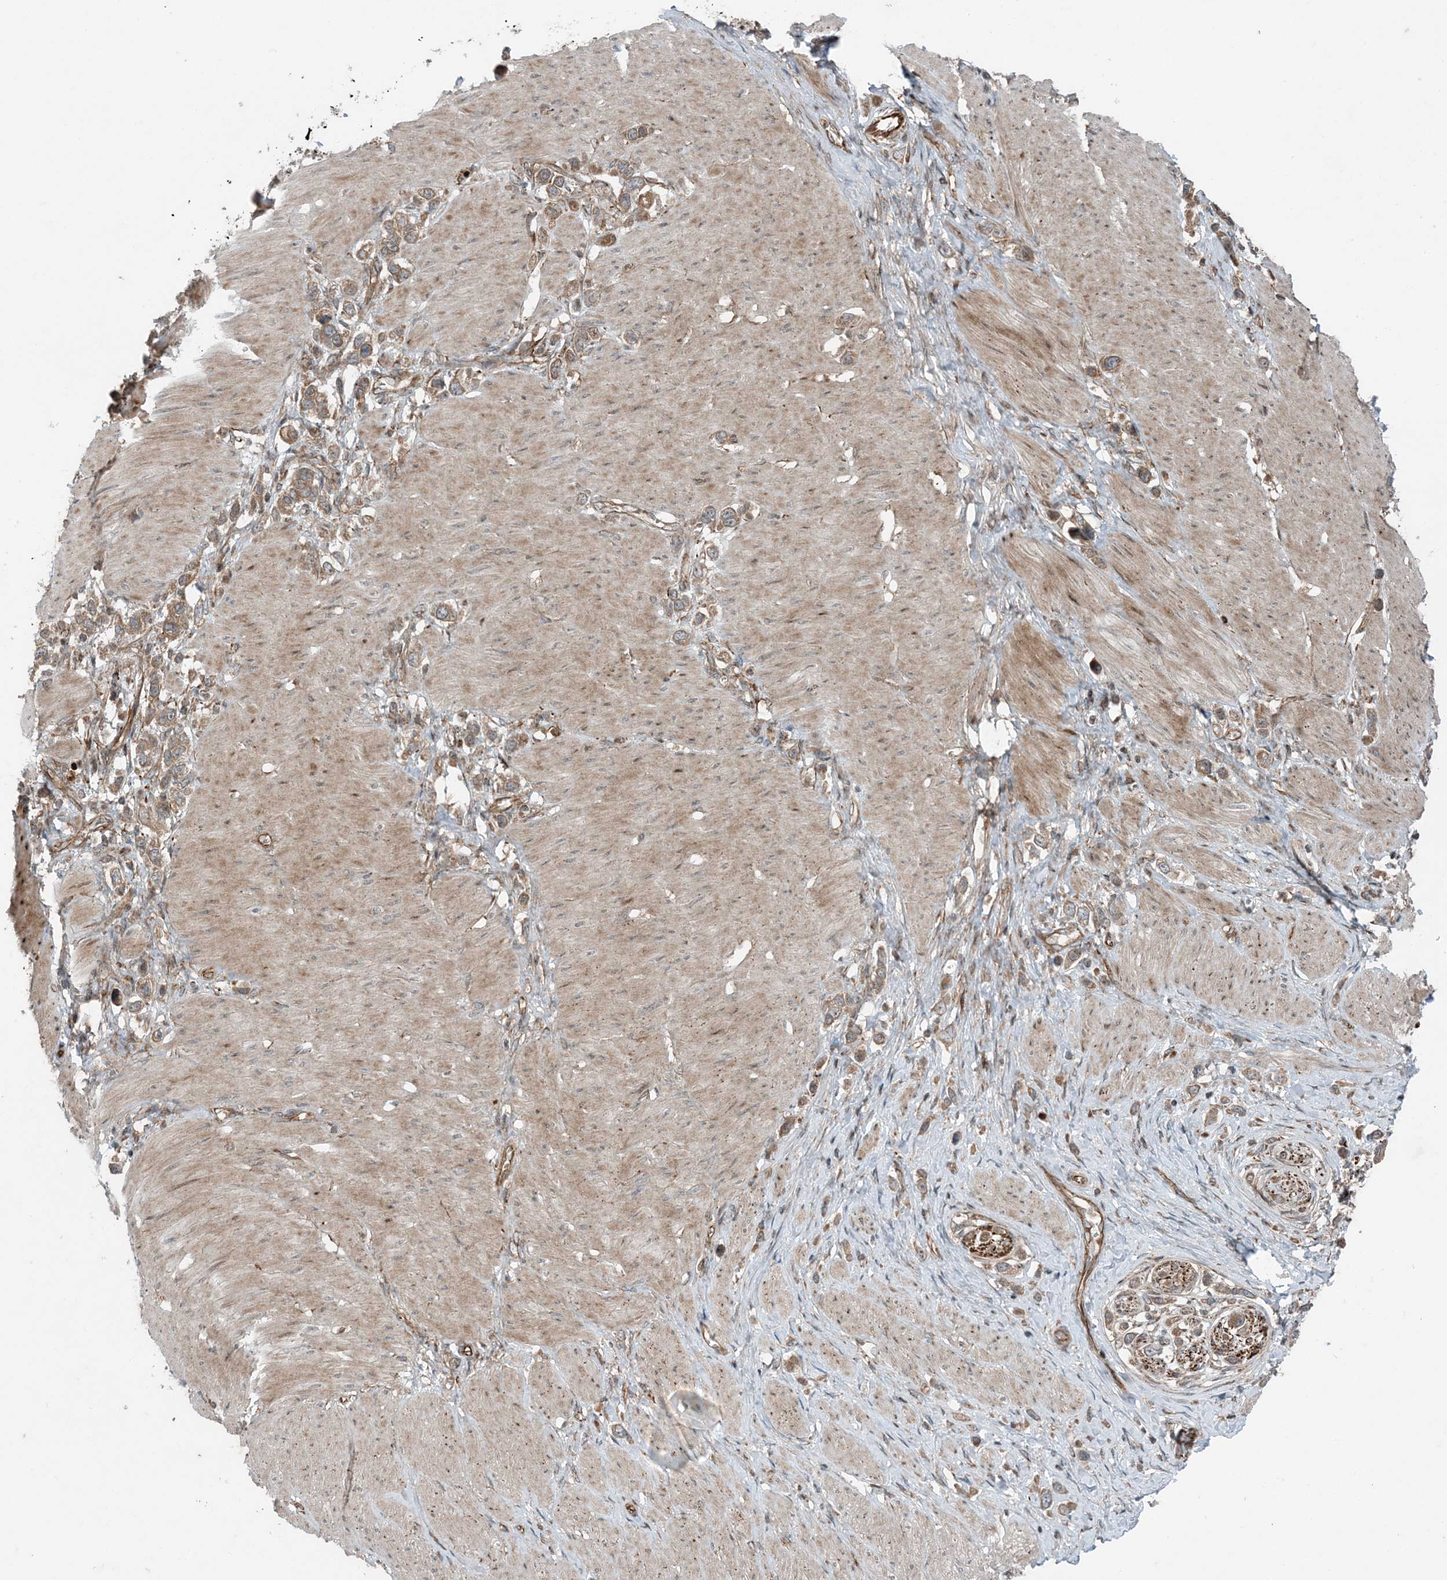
{"staining": {"intensity": "weak", "quantity": ">75%", "location": "cytoplasmic/membranous"}, "tissue": "stomach cancer", "cell_type": "Tumor cells", "image_type": "cancer", "snomed": [{"axis": "morphology", "description": "Normal tissue, NOS"}, {"axis": "morphology", "description": "Adenocarcinoma, NOS"}, {"axis": "topography", "description": "Stomach, upper"}, {"axis": "topography", "description": "Stomach"}], "caption": "Stomach adenocarcinoma was stained to show a protein in brown. There is low levels of weak cytoplasmic/membranous staining in about >75% of tumor cells. (DAB IHC, brown staining for protein, blue staining for nuclei).", "gene": "EDEM2", "patient": {"sex": "female", "age": 65}}